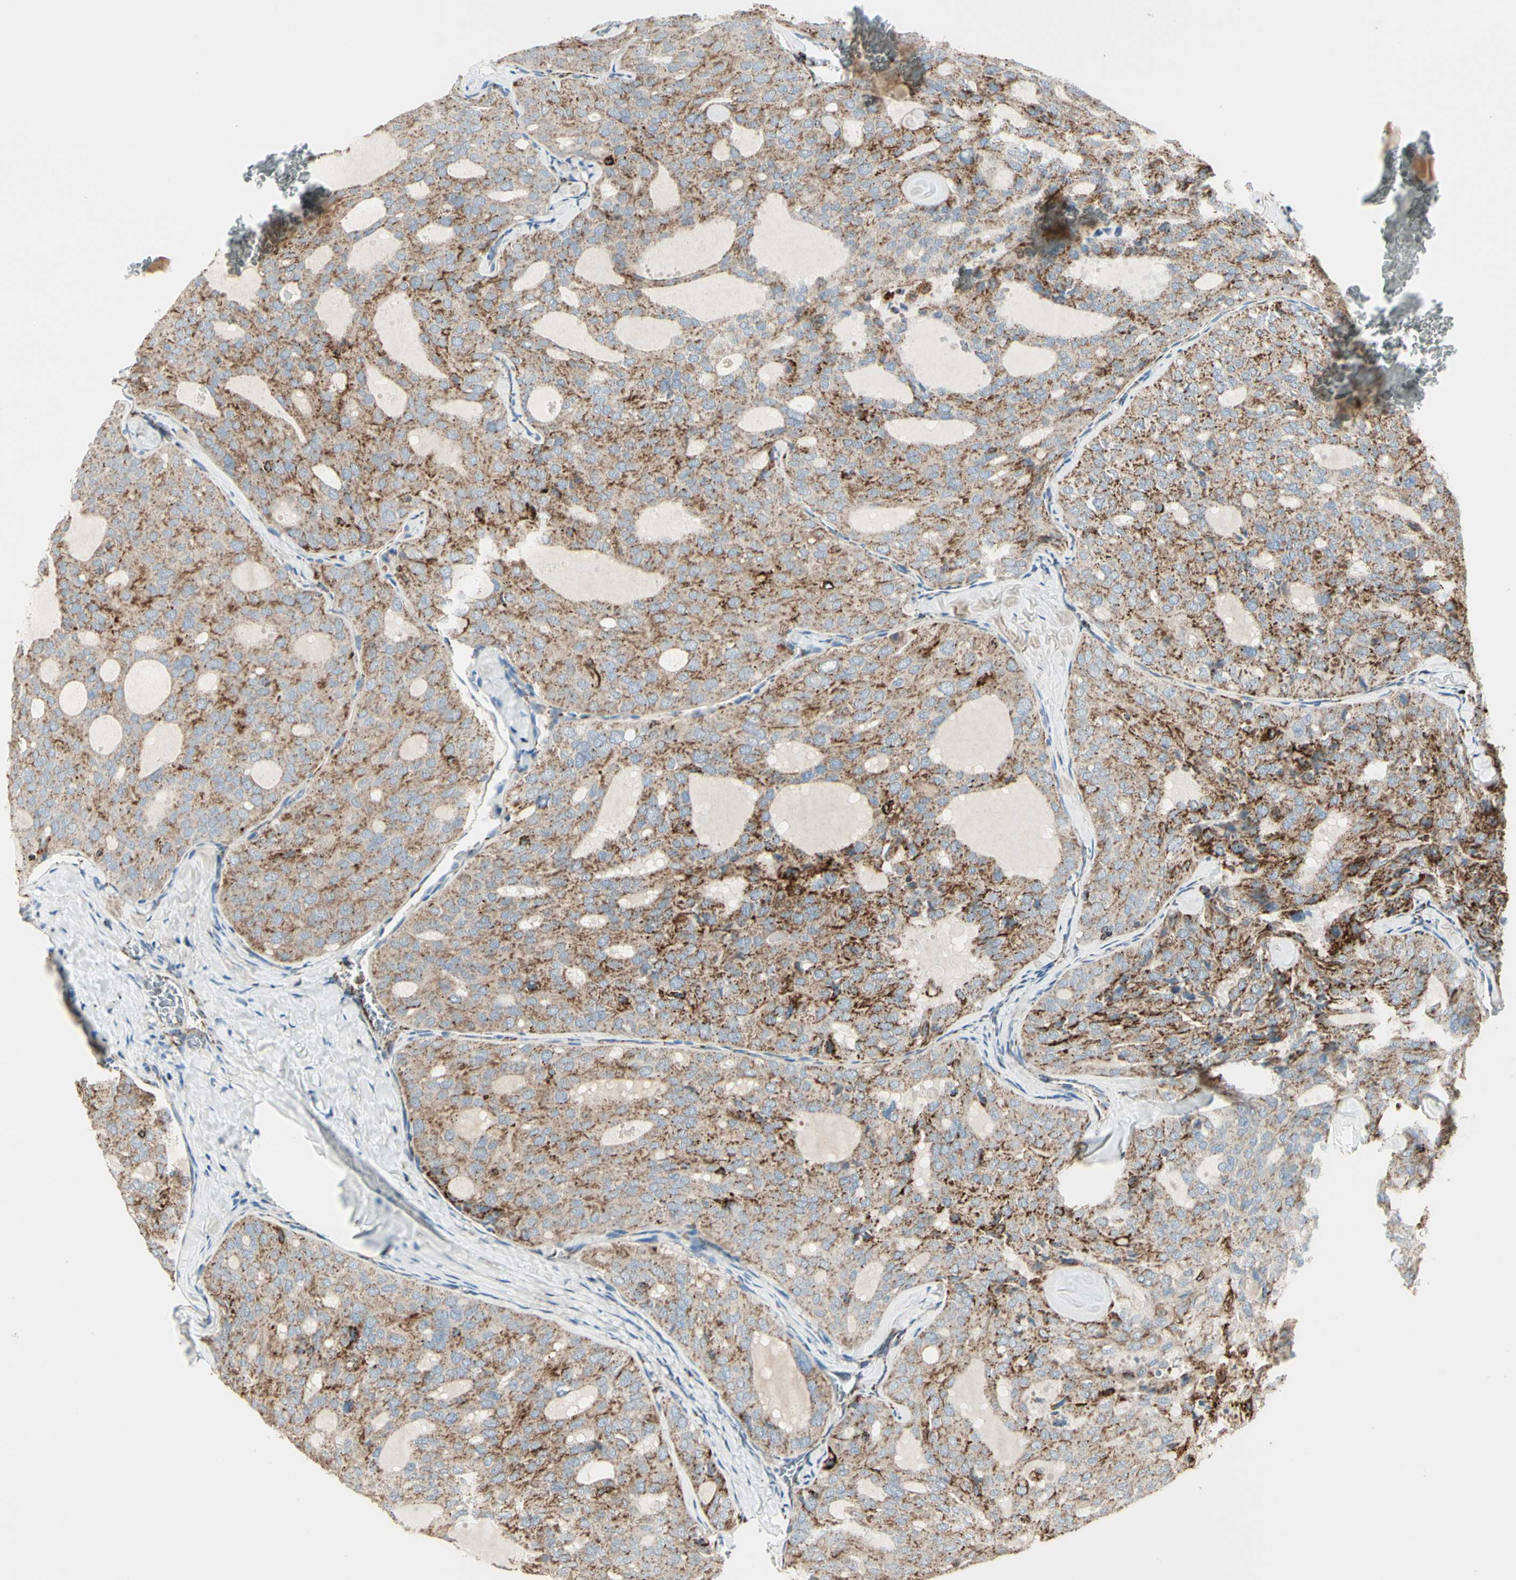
{"staining": {"intensity": "moderate", "quantity": ">75%", "location": "cytoplasmic/membranous"}, "tissue": "thyroid cancer", "cell_type": "Tumor cells", "image_type": "cancer", "snomed": [{"axis": "morphology", "description": "Follicular adenoma carcinoma, NOS"}, {"axis": "topography", "description": "Thyroid gland"}], "caption": "Moderate cytoplasmic/membranous staining for a protein is seen in about >75% of tumor cells of thyroid follicular adenoma carcinoma using immunohistochemistry.", "gene": "ME2", "patient": {"sex": "male", "age": 75}}